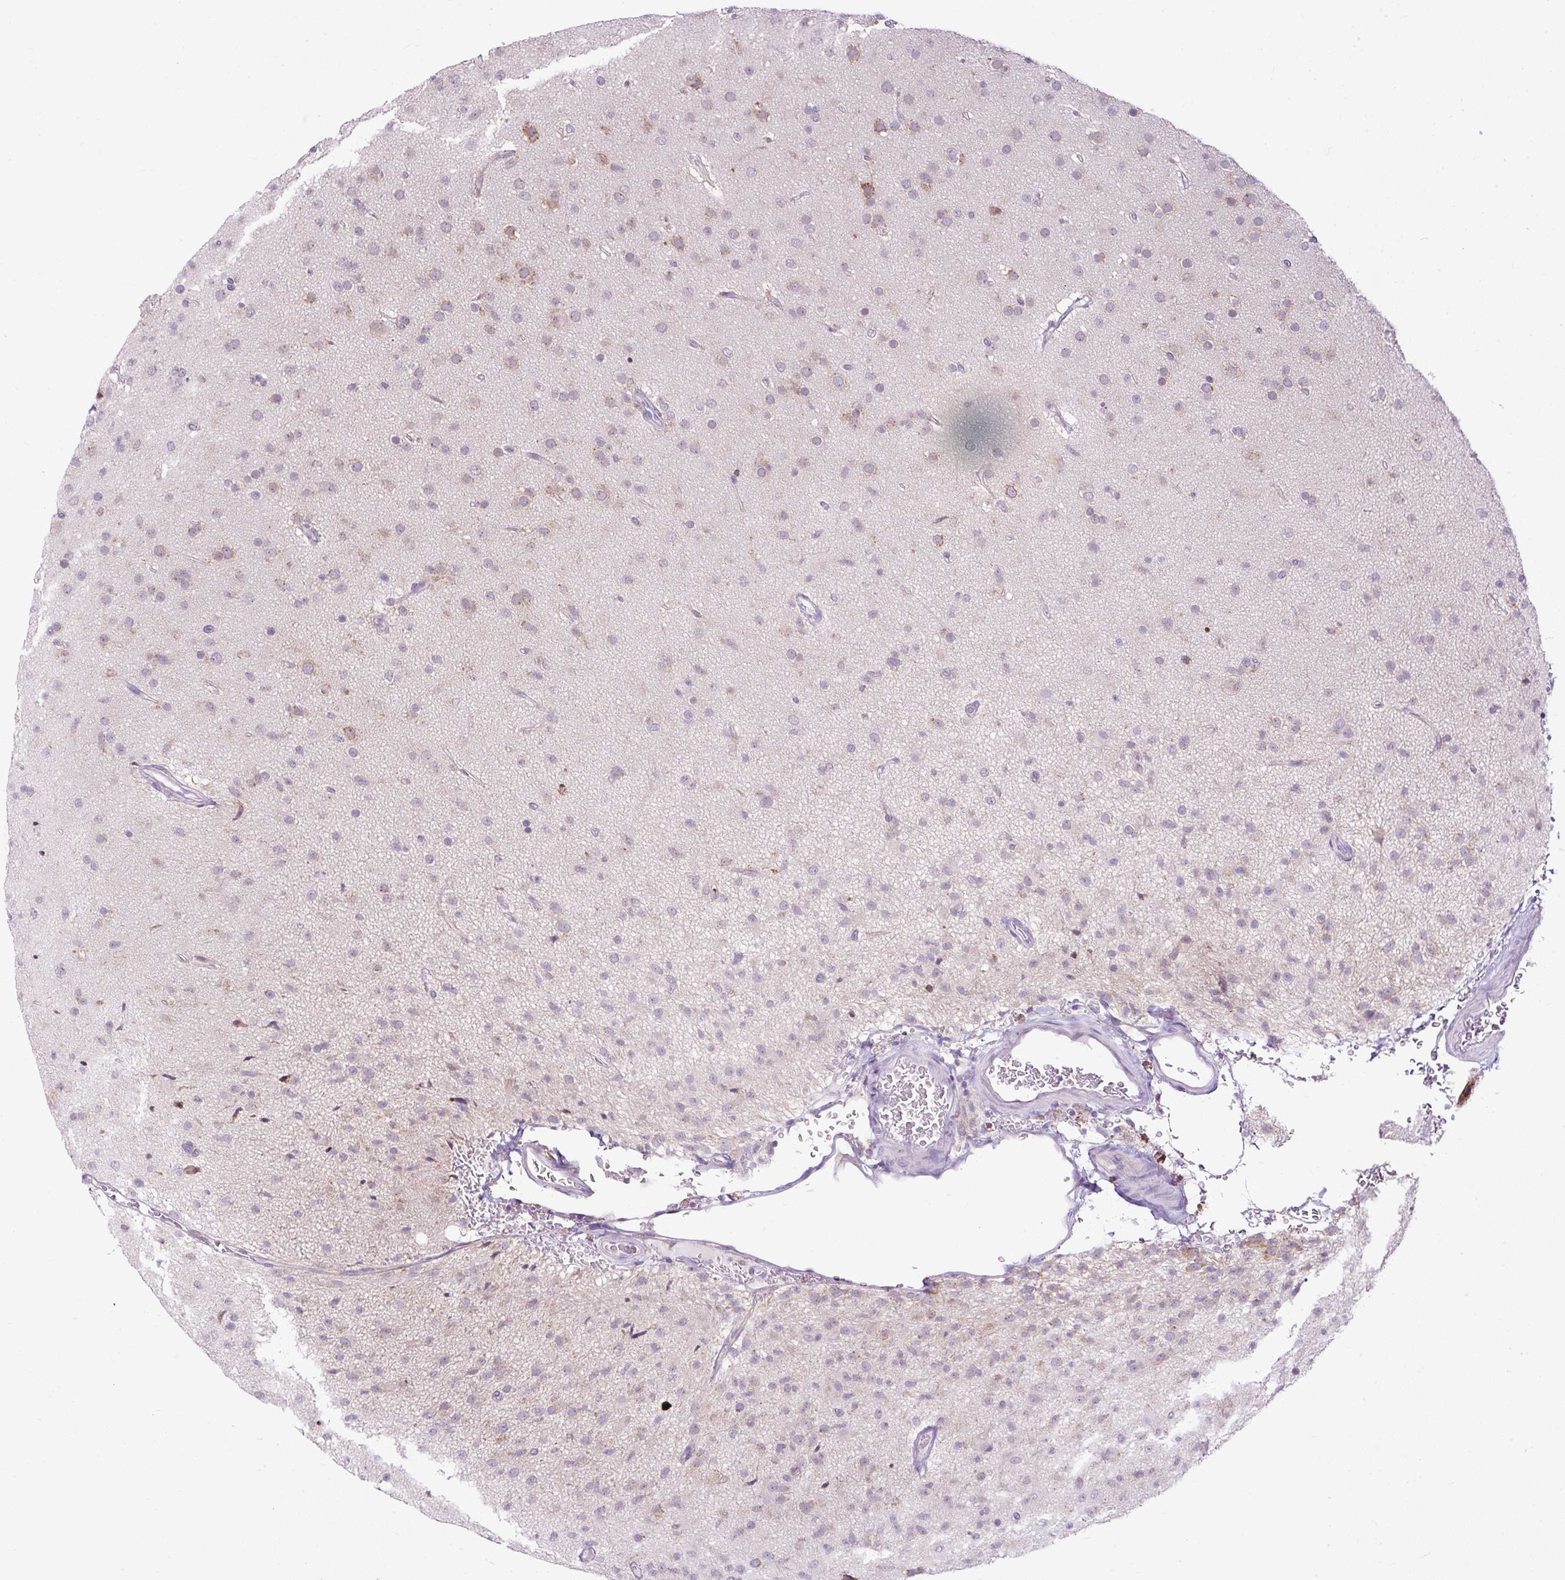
{"staining": {"intensity": "negative", "quantity": "none", "location": "none"}, "tissue": "glioma", "cell_type": "Tumor cells", "image_type": "cancer", "snomed": [{"axis": "morphology", "description": "Glioma, malignant, Low grade"}, {"axis": "topography", "description": "Brain"}], "caption": "DAB immunohistochemical staining of human glioma displays no significant expression in tumor cells.", "gene": "FMC1", "patient": {"sex": "male", "age": 65}}